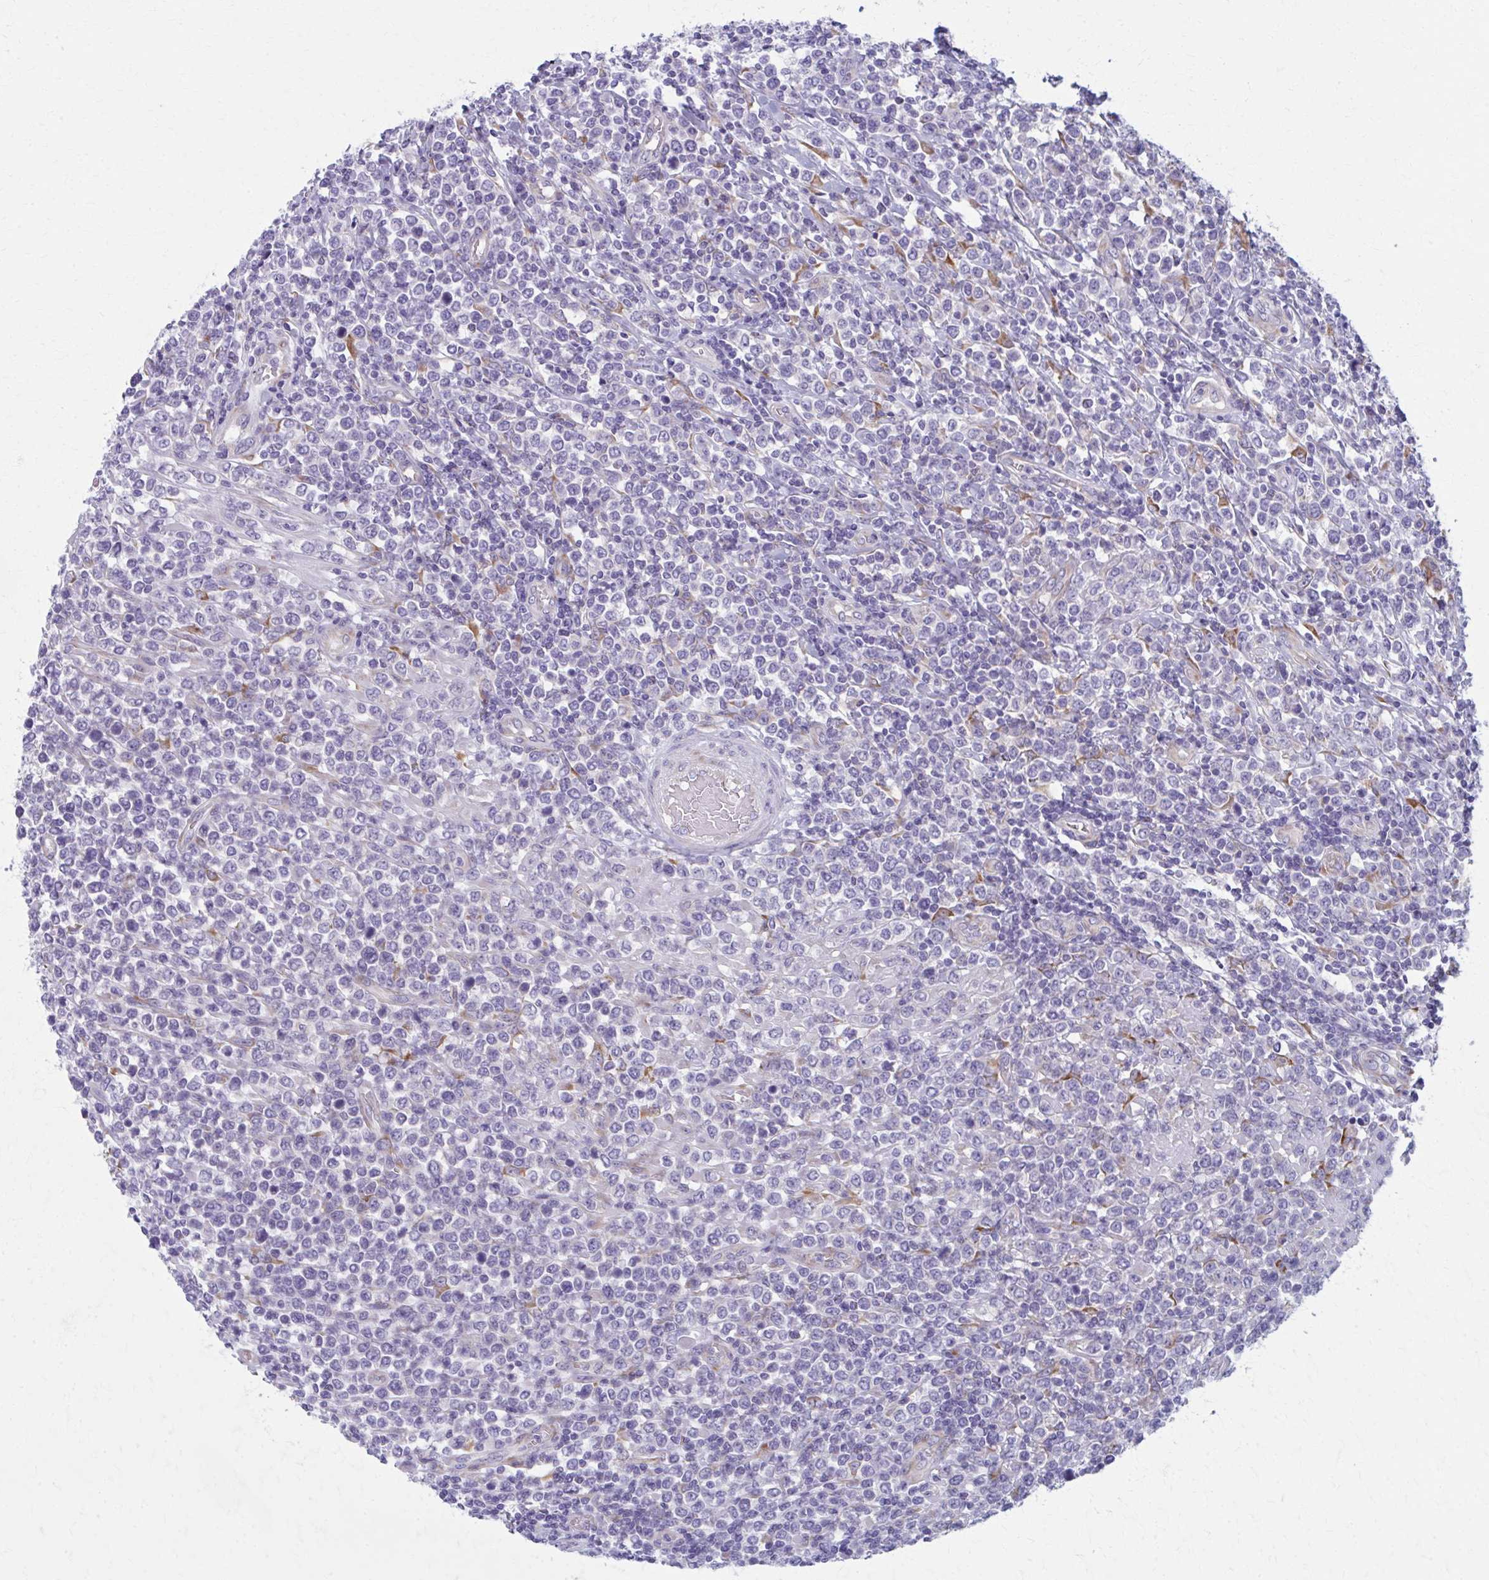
{"staining": {"intensity": "negative", "quantity": "none", "location": "none"}, "tissue": "lymphoma", "cell_type": "Tumor cells", "image_type": "cancer", "snomed": [{"axis": "morphology", "description": "Malignant lymphoma, non-Hodgkin's type, High grade"}, {"axis": "topography", "description": "Soft tissue"}], "caption": "Image shows no significant protein staining in tumor cells of lymphoma.", "gene": "SPATS2L", "patient": {"sex": "female", "age": 56}}